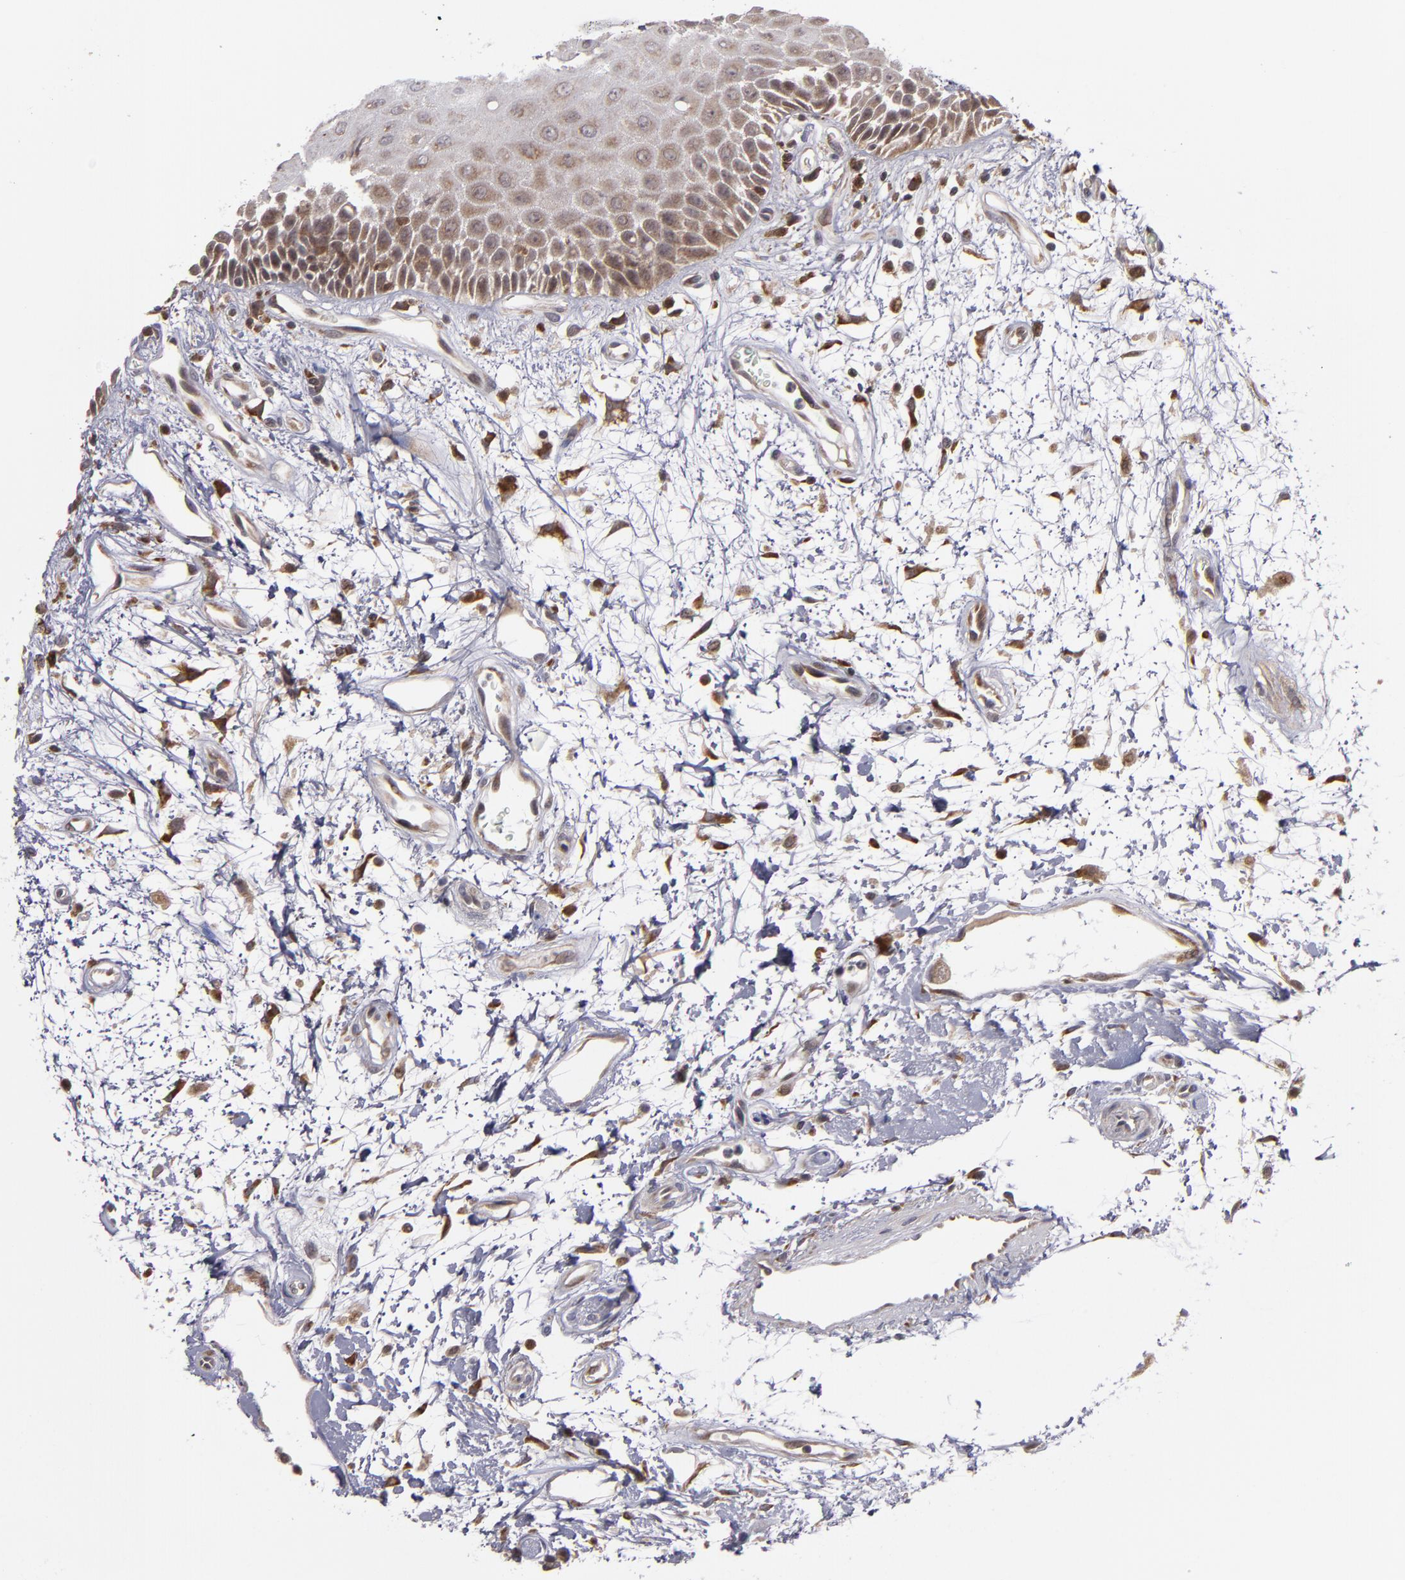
{"staining": {"intensity": "moderate", "quantity": ">75%", "location": "cytoplasmic/membranous"}, "tissue": "oral mucosa", "cell_type": "Squamous epithelial cells", "image_type": "normal", "snomed": [{"axis": "morphology", "description": "Normal tissue, NOS"}, {"axis": "morphology", "description": "Squamous cell carcinoma, NOS"}, {"axis": "topography", "description": "Skeletal muscle"}, {"axis": "topography", "description": "Oral tissue"}, {"axis": "topography", "description": "Head-Neck"}], "caption": "A brown stain shows moderate cytoplasmic/membranous staining of a protein in squamous epithelial cells of unremarkable human oral mucosa.", "gene": "CASP1", "patient": {"sex": "female", "age": 84}}